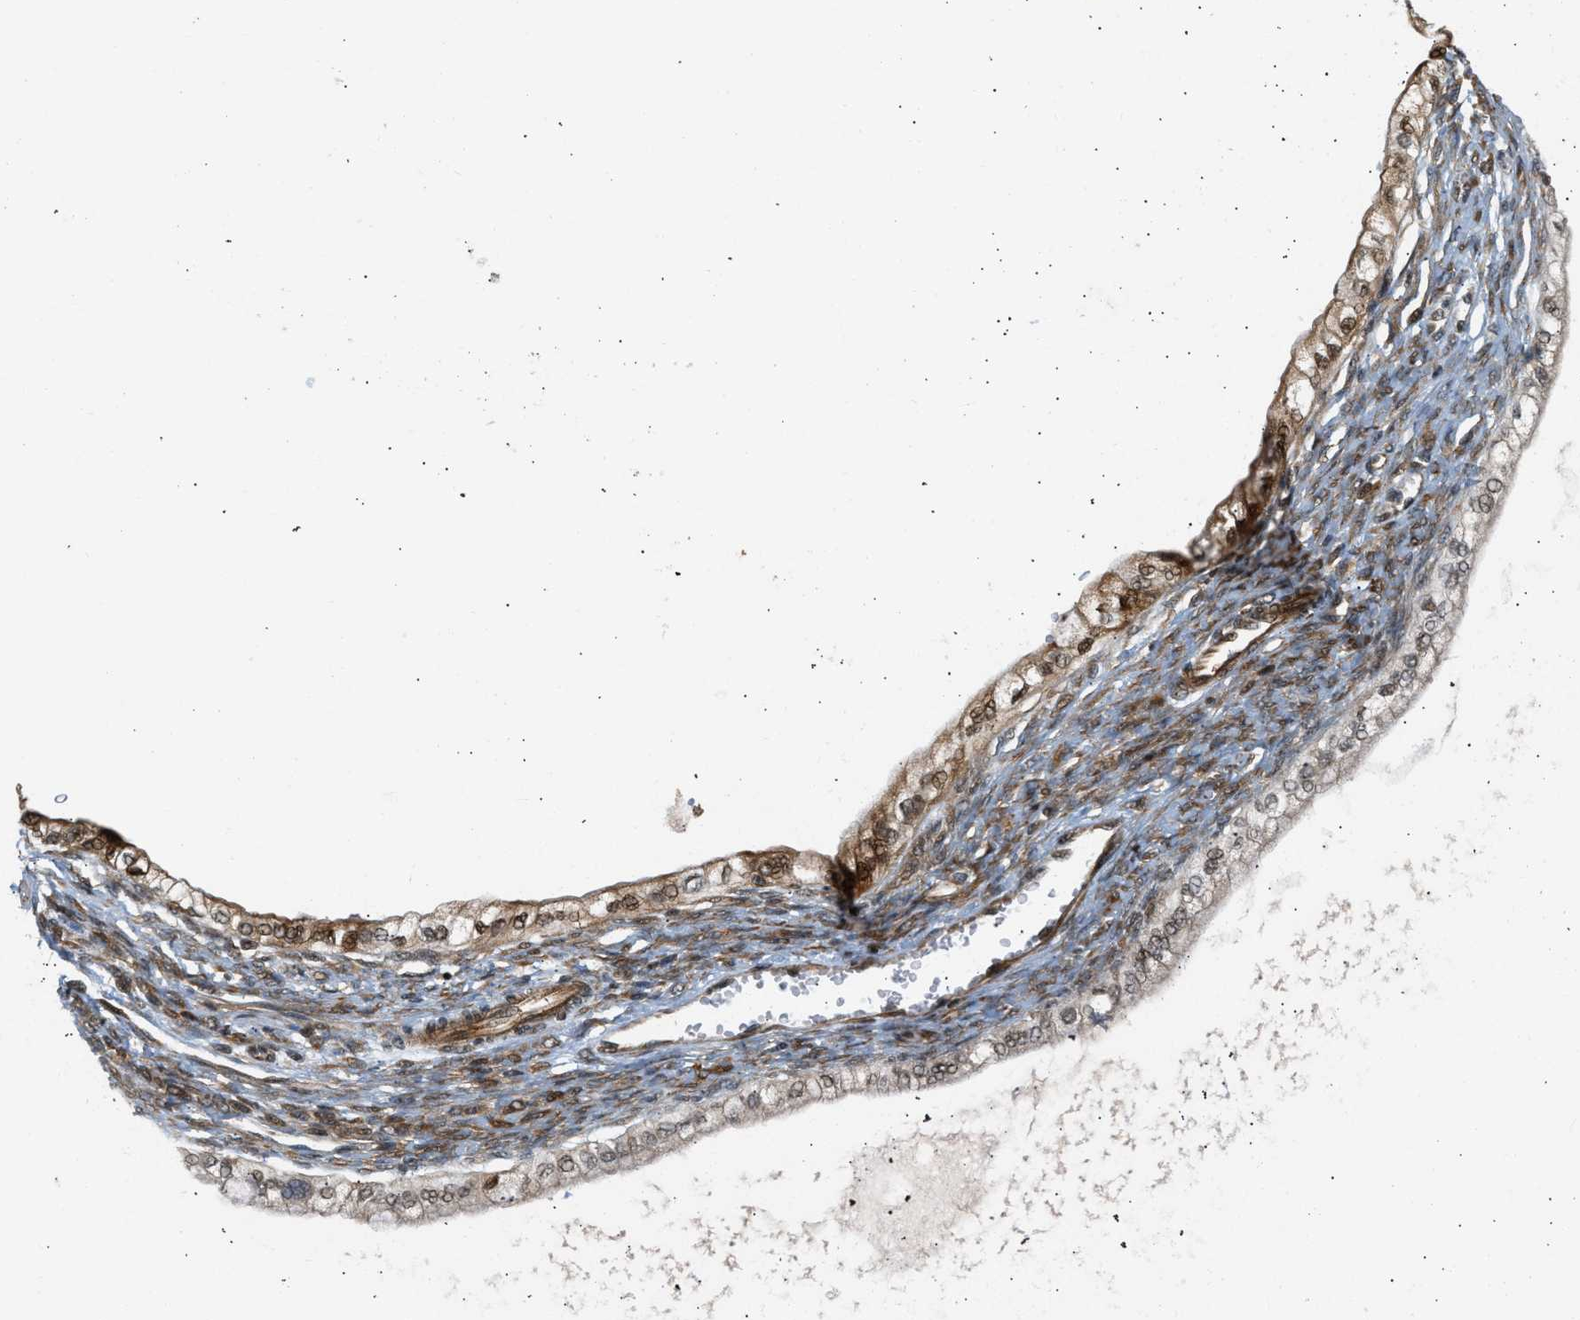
{"staining": {"intensity": "moderate", "quantity": "25%-75%", "location": "nuclear"}, "tissue": "ovarian cancer", "cell_type": "Tumor cells", "image_type": "cancer", "snomed": [{"axis": "morphology", "description": "Cystadenocarcinoma, mucinous, NOS"}, {"axis": "topography", "description": "Ovary"}], "caption": "Tumor cells display medium levels of moderate nuclear positivity in approximately 25%-75% of cells in ovarian cancer.", "gene": "BAG1", "patient": {"sex": "female", "age": 57}}